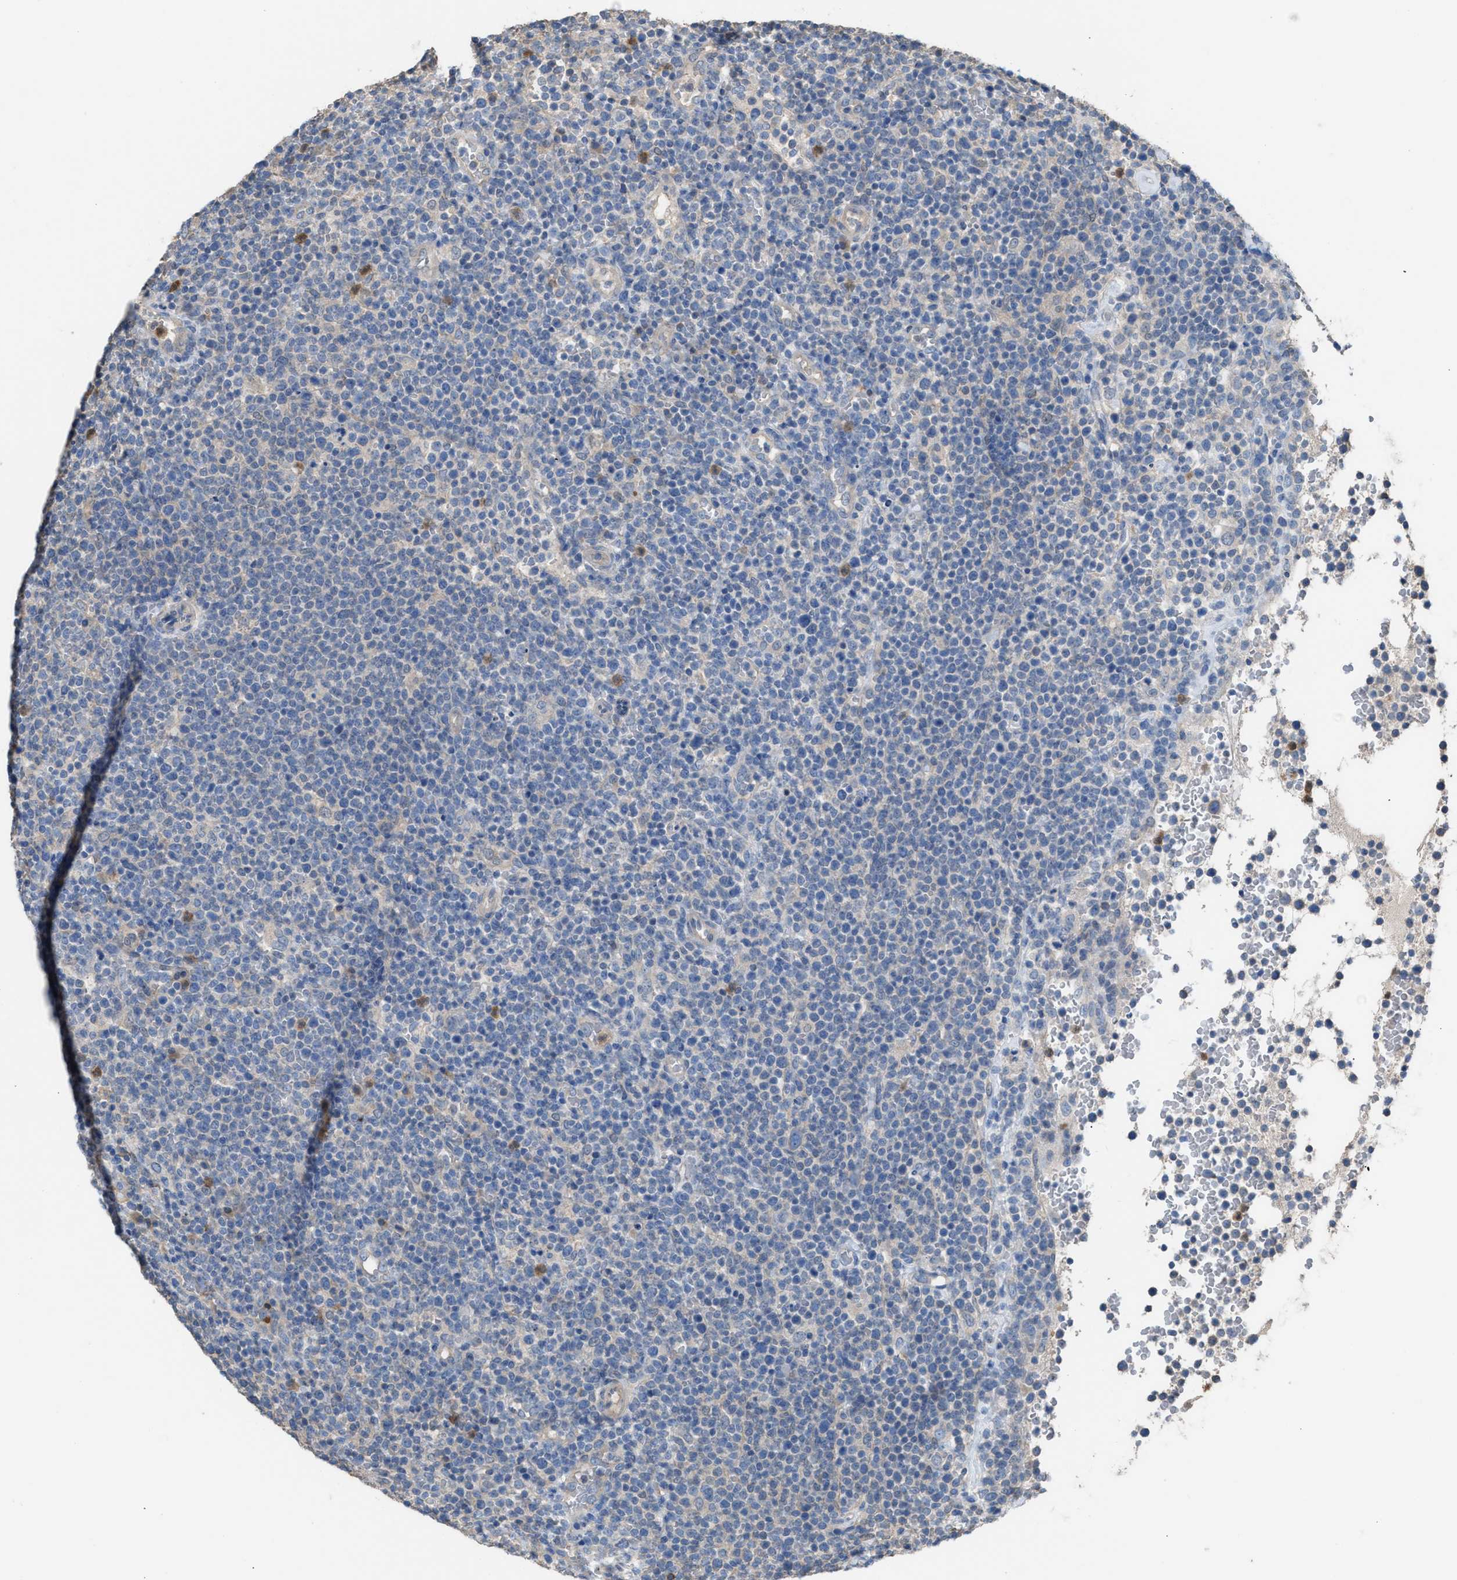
{"staining": {"intensity": "negative", "quantity": "none", "location": "none"}, "tissue": "lymphoma", "cell_type": "Tumor cells", "image_type": "cancer", "snomed": [{"axis": "morphology", "description": "Malignant lymphoma, non-Hodgkin's type, High grade"}, {"axis": "topography", "description": "Lymph node"}], "caption": "The image exhibits no significant expression in tumor cells of lymphoma.", "gene": "NQO2", "patient": {"sex": "male", "age": 61}}